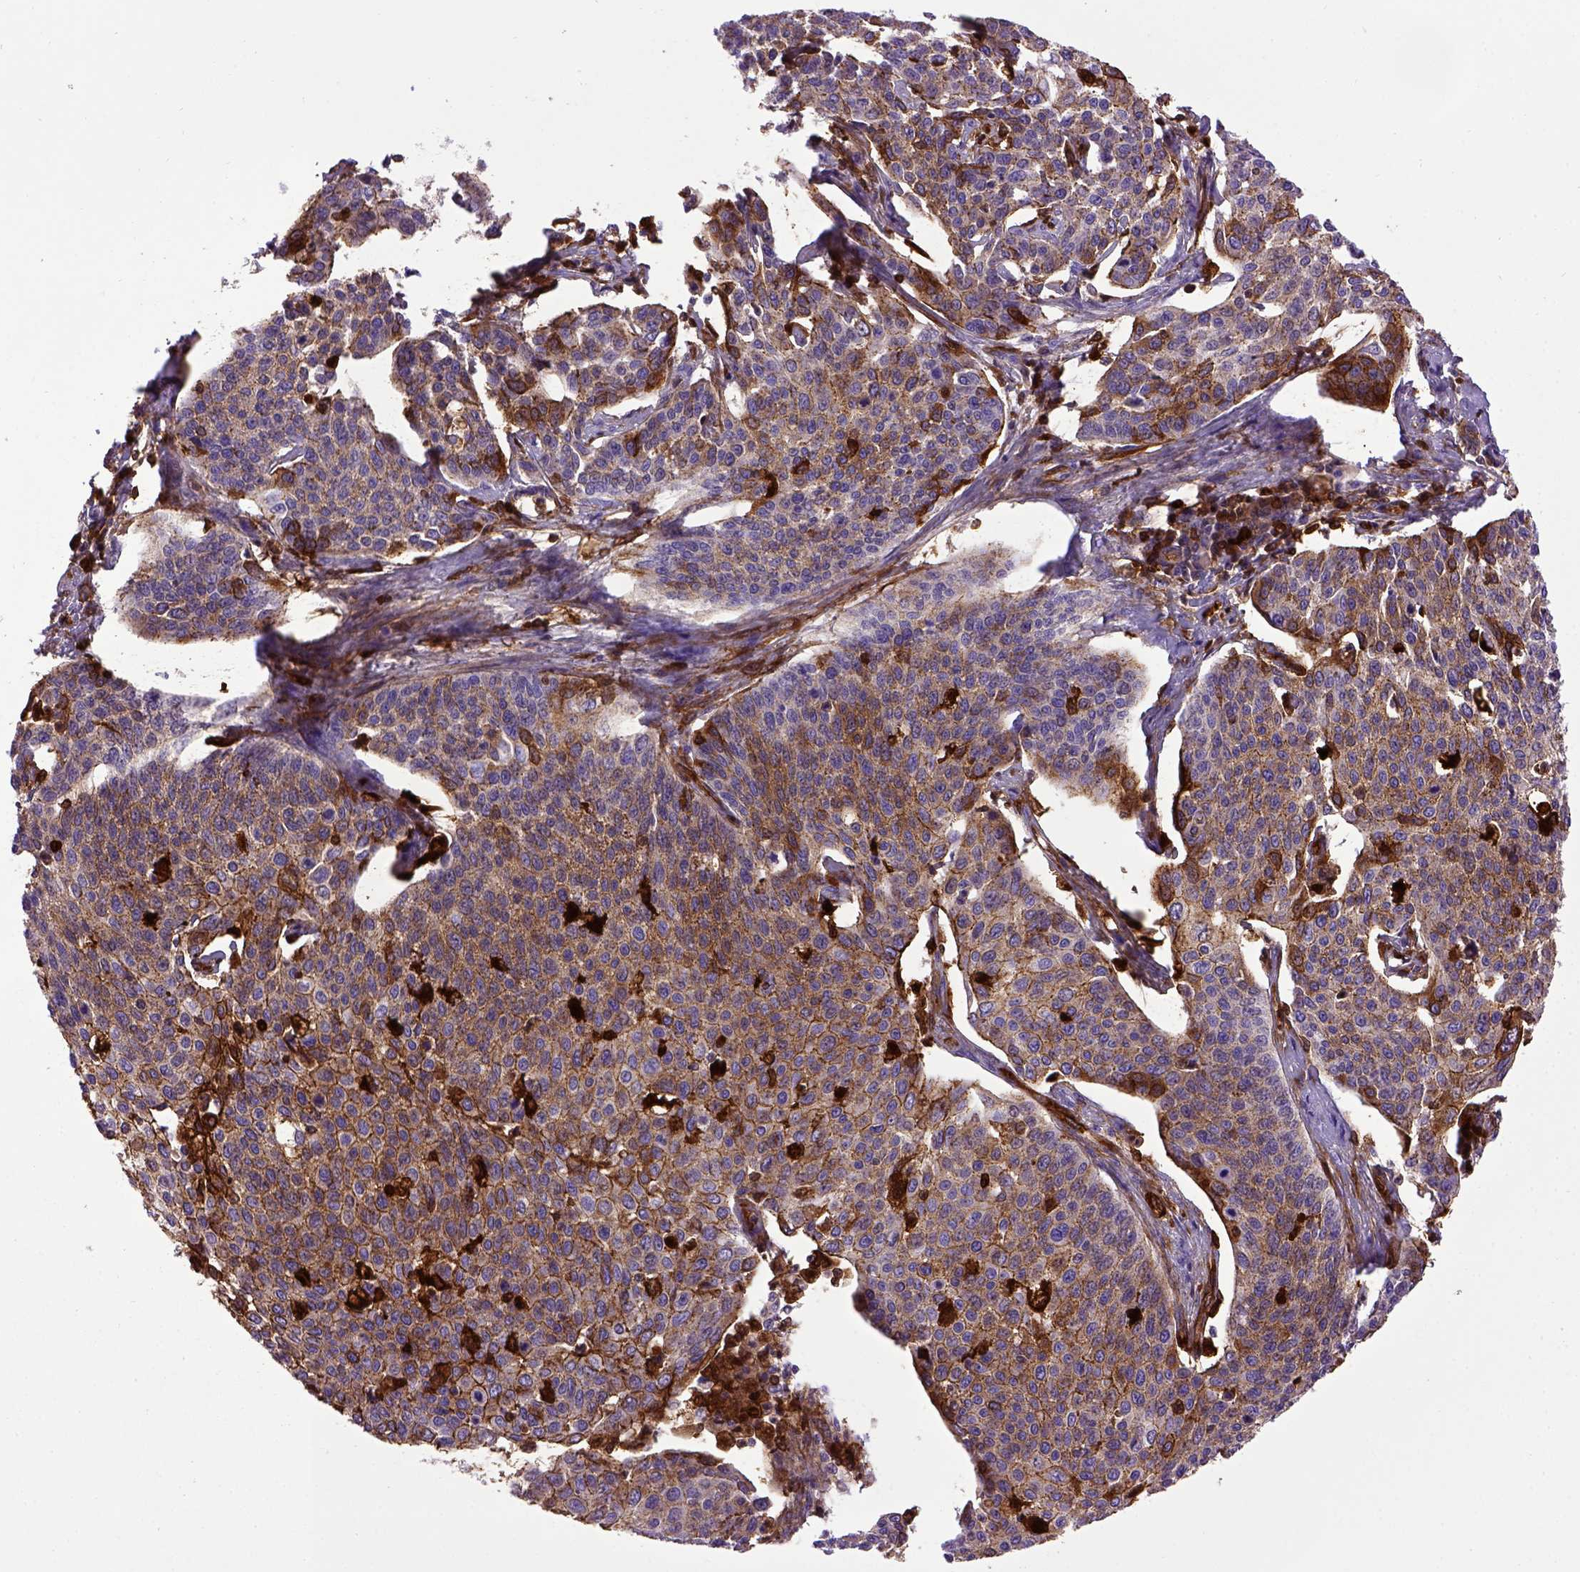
{"staining": {"intensity": "moderate", "quantity": ">75%", "location": "cytoplasmic/membranous"}, "tissue": "cervical cancer", "cell_type": "Tumor cells", "image_type": "cancer", "snomed": [{"axis": "morphology", "description": "Squamous cell carcinoma, NOS"}, {"axis": "topography", "description": "Cervix"}], "caption": "This micrograph reveals immunohistochemistry staining of cervical squamous cell carcinoma, with medium moderate cytoplasmic/membranous staining in approximately >75% of tumor cells.", "gene": "CDH1", "patient": {"sex": "female", "age": 34}}